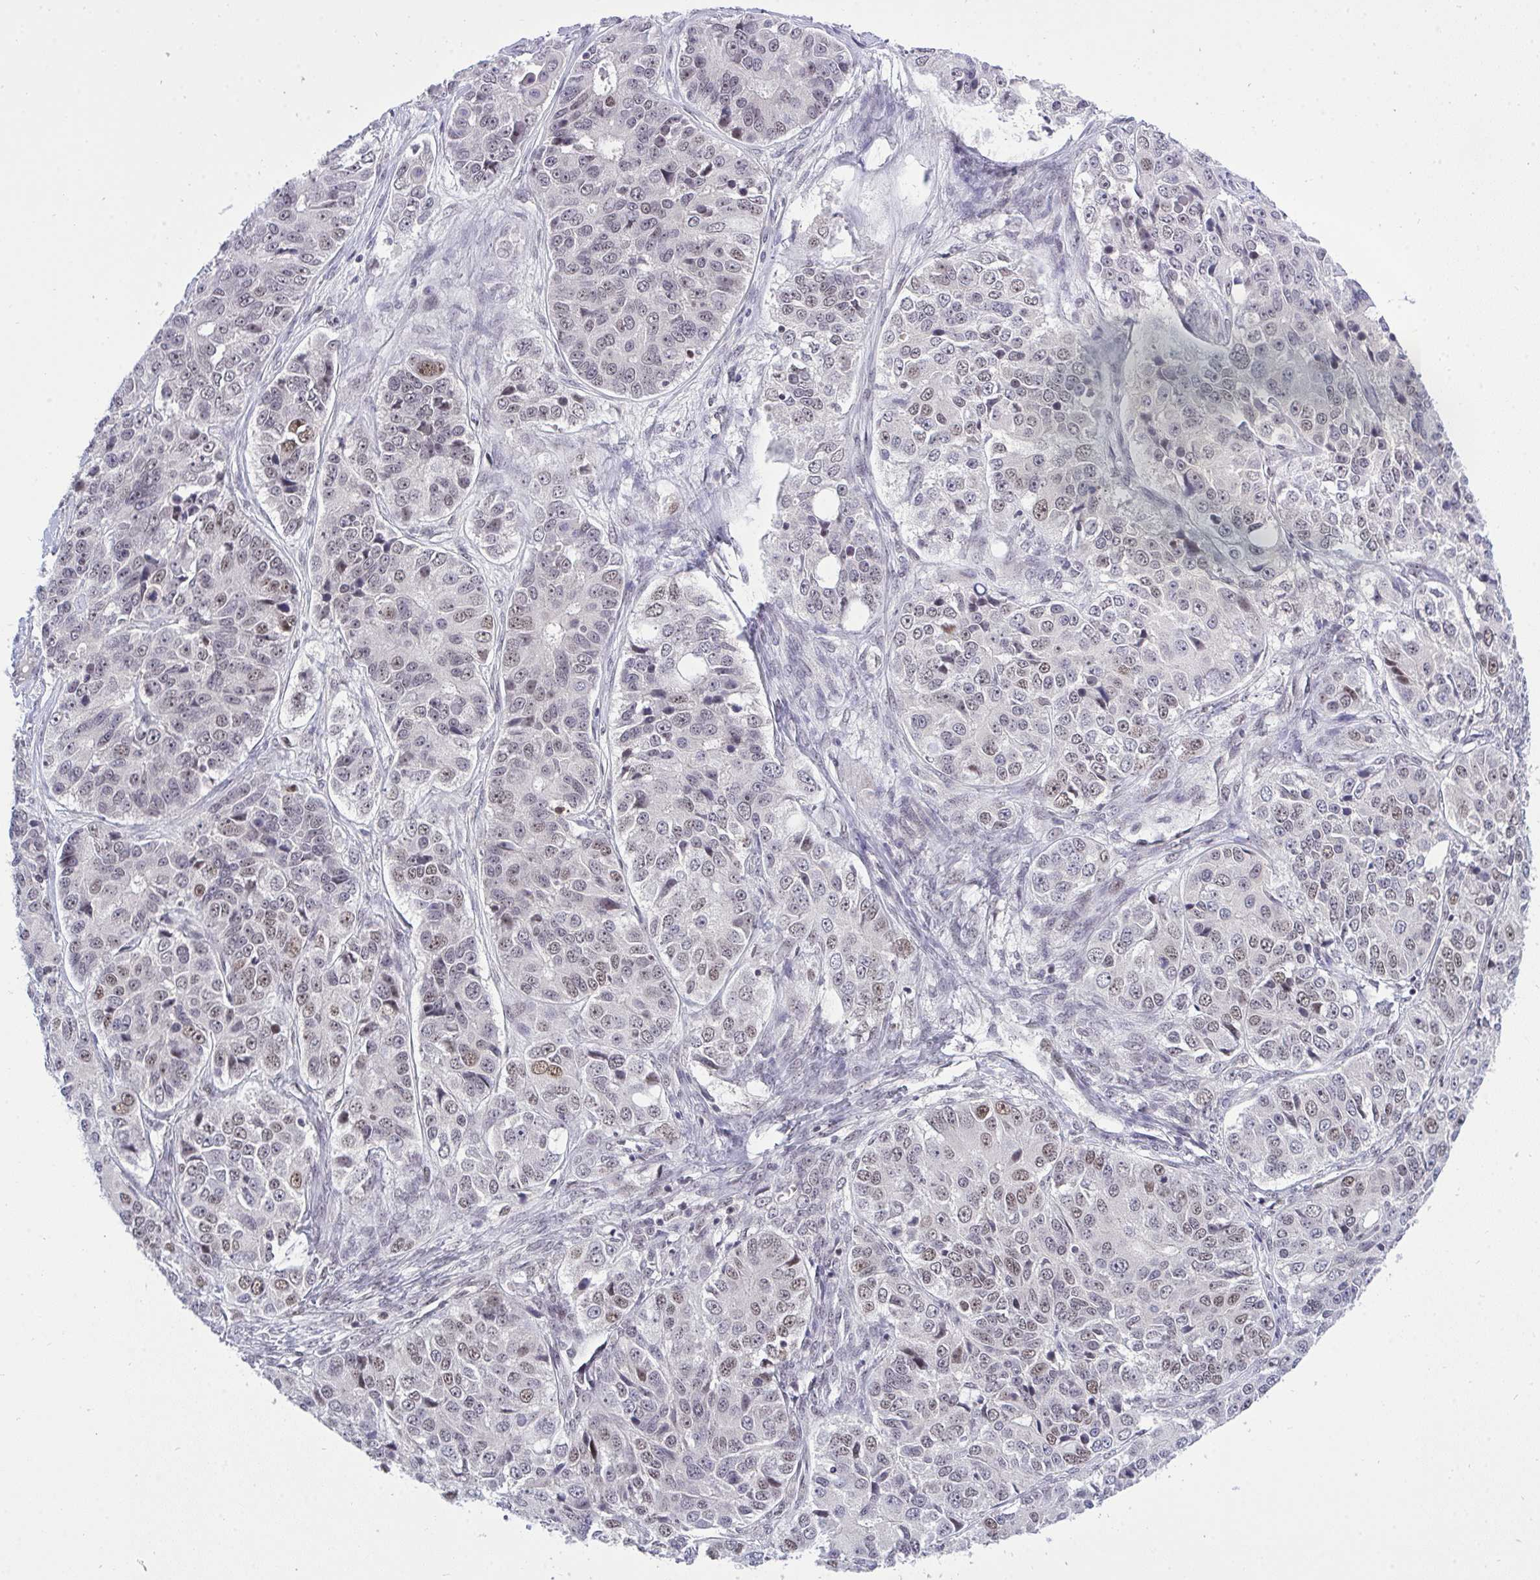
{"staining": {"intensity": "weak", "quantity": "<25%", "location": "nuclear"}, "tissue": "ovarian cancer", "cell_type": "Tumor cells", "image_type": "cancer", "snomed": [{"axis": "morphology", "description": "Carcinoma, endometroid"}, {"axis": "topography", "description": "Ovary"}], "caption": "There is no significant staining in tumor cells of ovarian cancer (endometroid carcinoma).", "gene": "RFC4", "patient": {"sex": "female", "age": 51}}